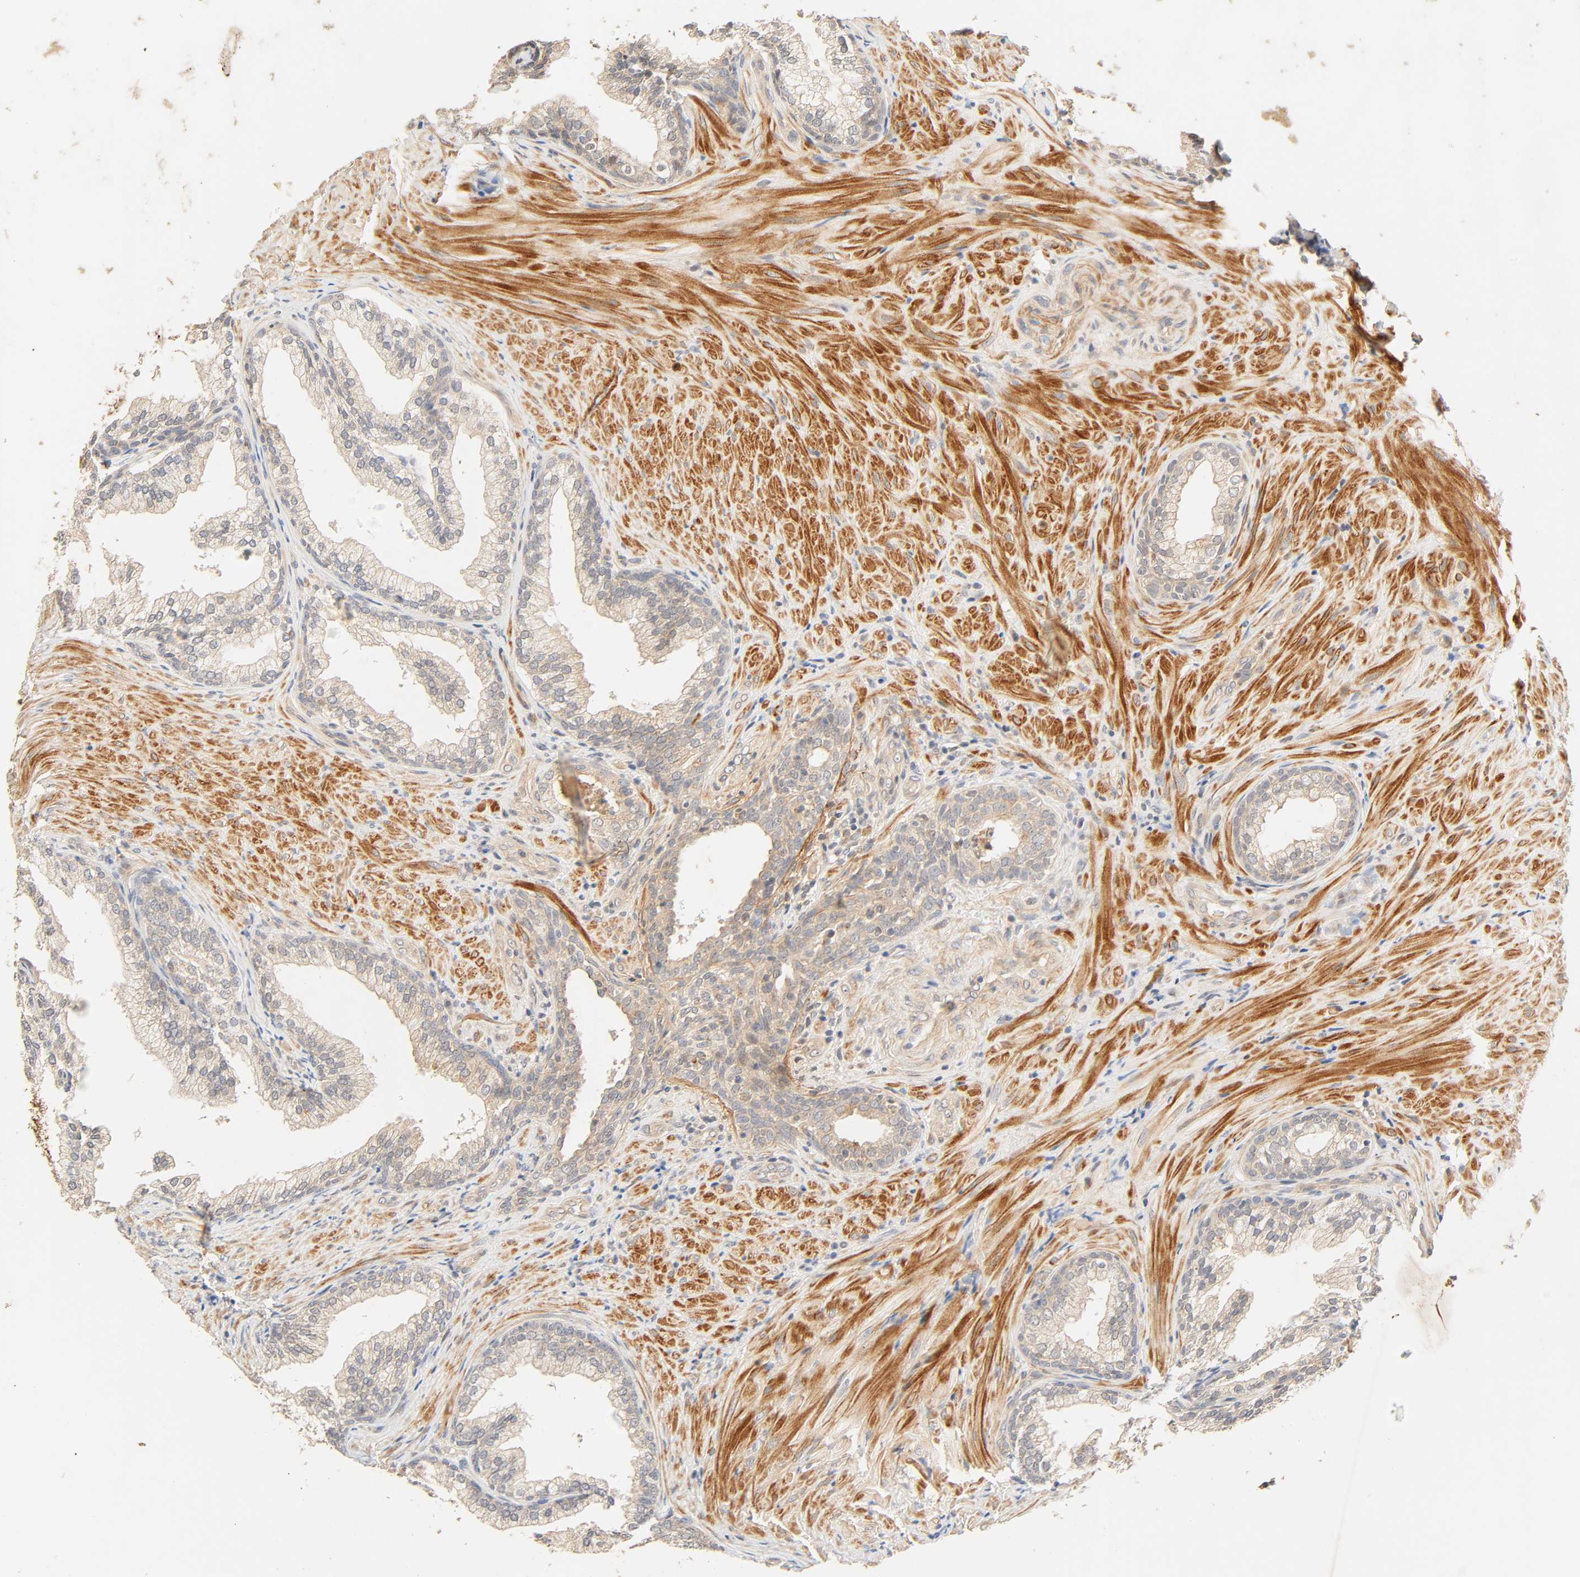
{"staining": {"intensity": "weak", "quantity": "25%-75%", "location": "cytoplasmic/membranous"}, "tissue": "prostate", "cell_type": "Glandular cells", "image_type": "normal", "snomed": [{"axis": "morphology", "description": "Normal tissue, NOS"}, {"axis": "topography", "description": "Prostate"}], "caption": "Brown immunohistochemical staining in benign human prostate exhibits weak cytoplasmic/membranous positivity in about 25%-75% of glandular cells. (IHC, brightfield microscopy, high magnification).", "gene": "CACNA1G", "patient": {"sex": "male", "age": 76}}